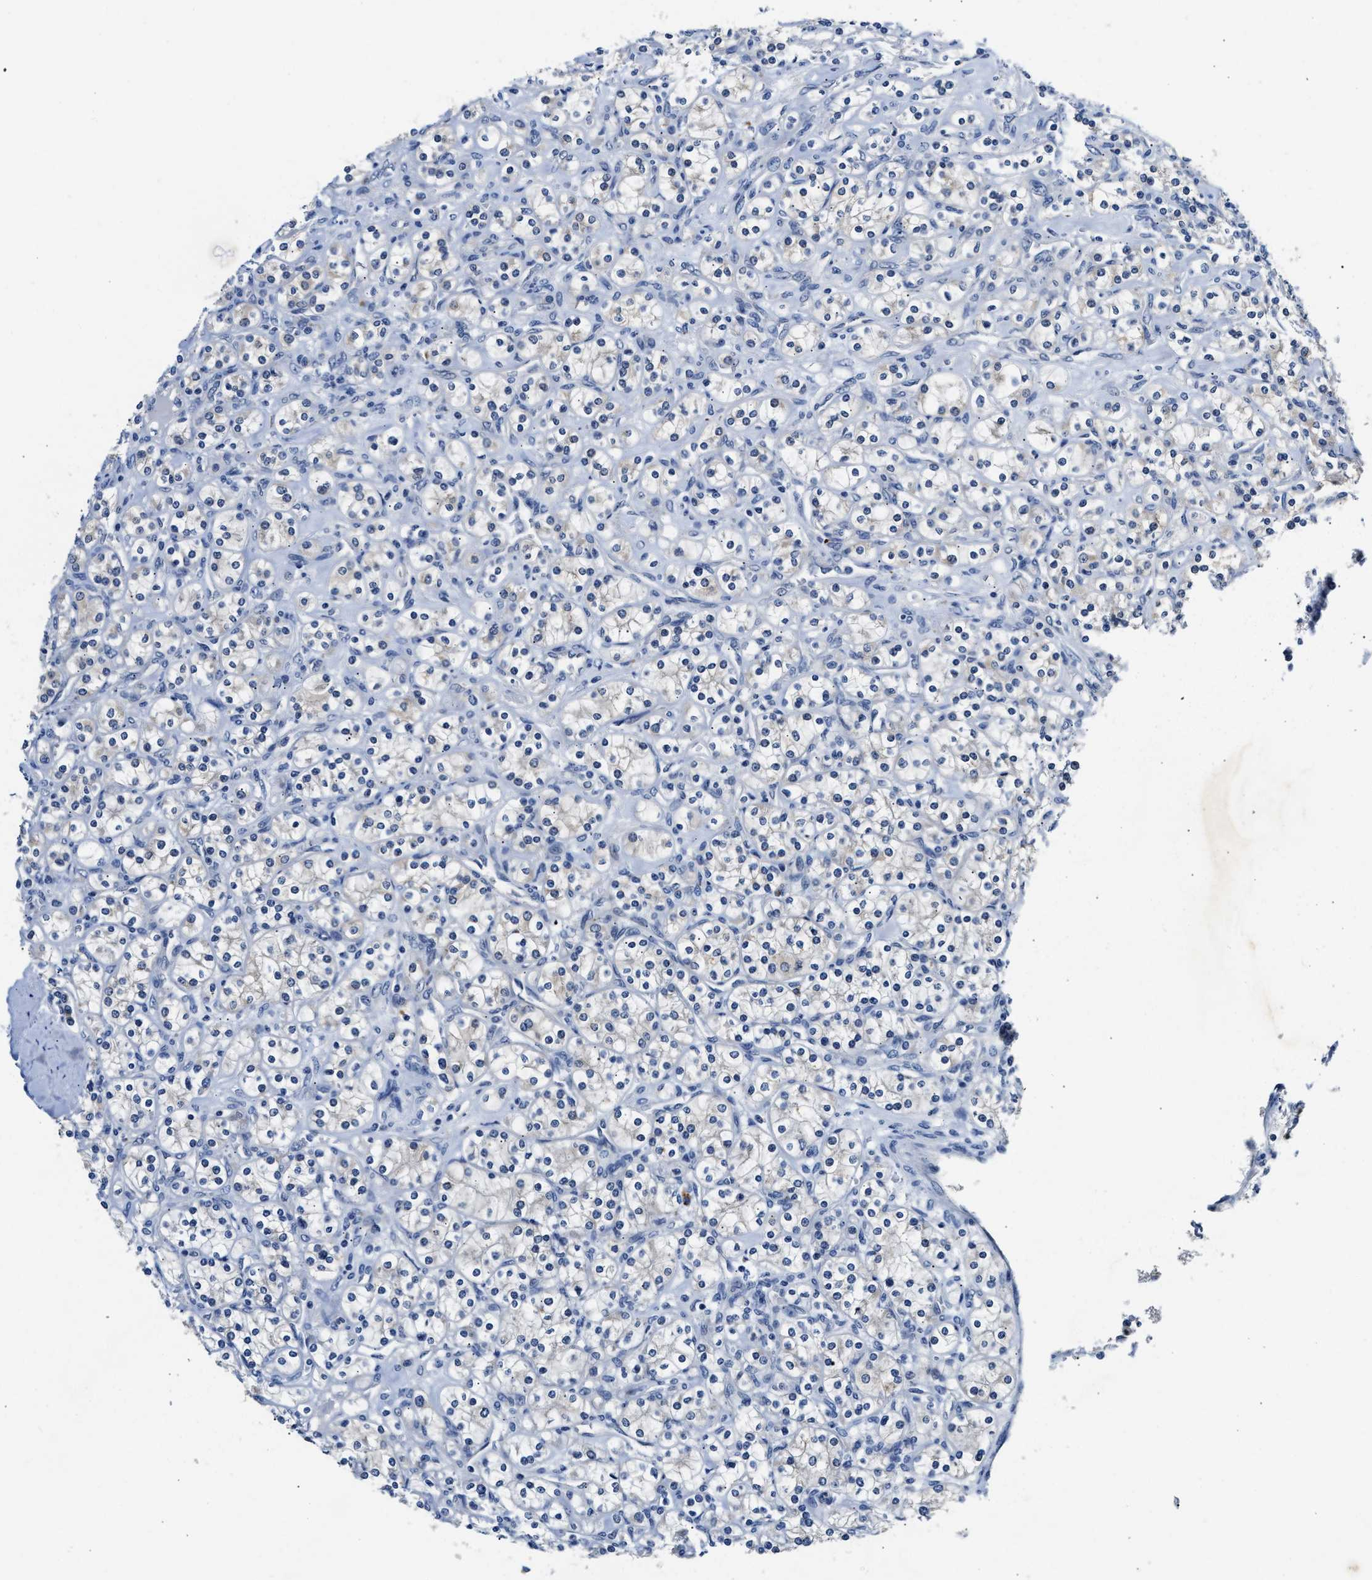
{"staining": {"intensity": "negative", "quantity": "none", "location": "none"}, "tissue": "renal cancer", "cell_type": "Tumor cells", "image_type": "cancer", "snomed": [{"axis": "morphology", "description": "Adenocarcinoma, NOS"}, {"axis": "topography", "description": "Kidney"}], "caption": "This is an immunohistochemistry photomicrograph of human renal cancer (adenocarcinoma). There is no positivity in tumor cells.", "gene": "FAM185A", "patient": {"sex": "male", "age": 77}}